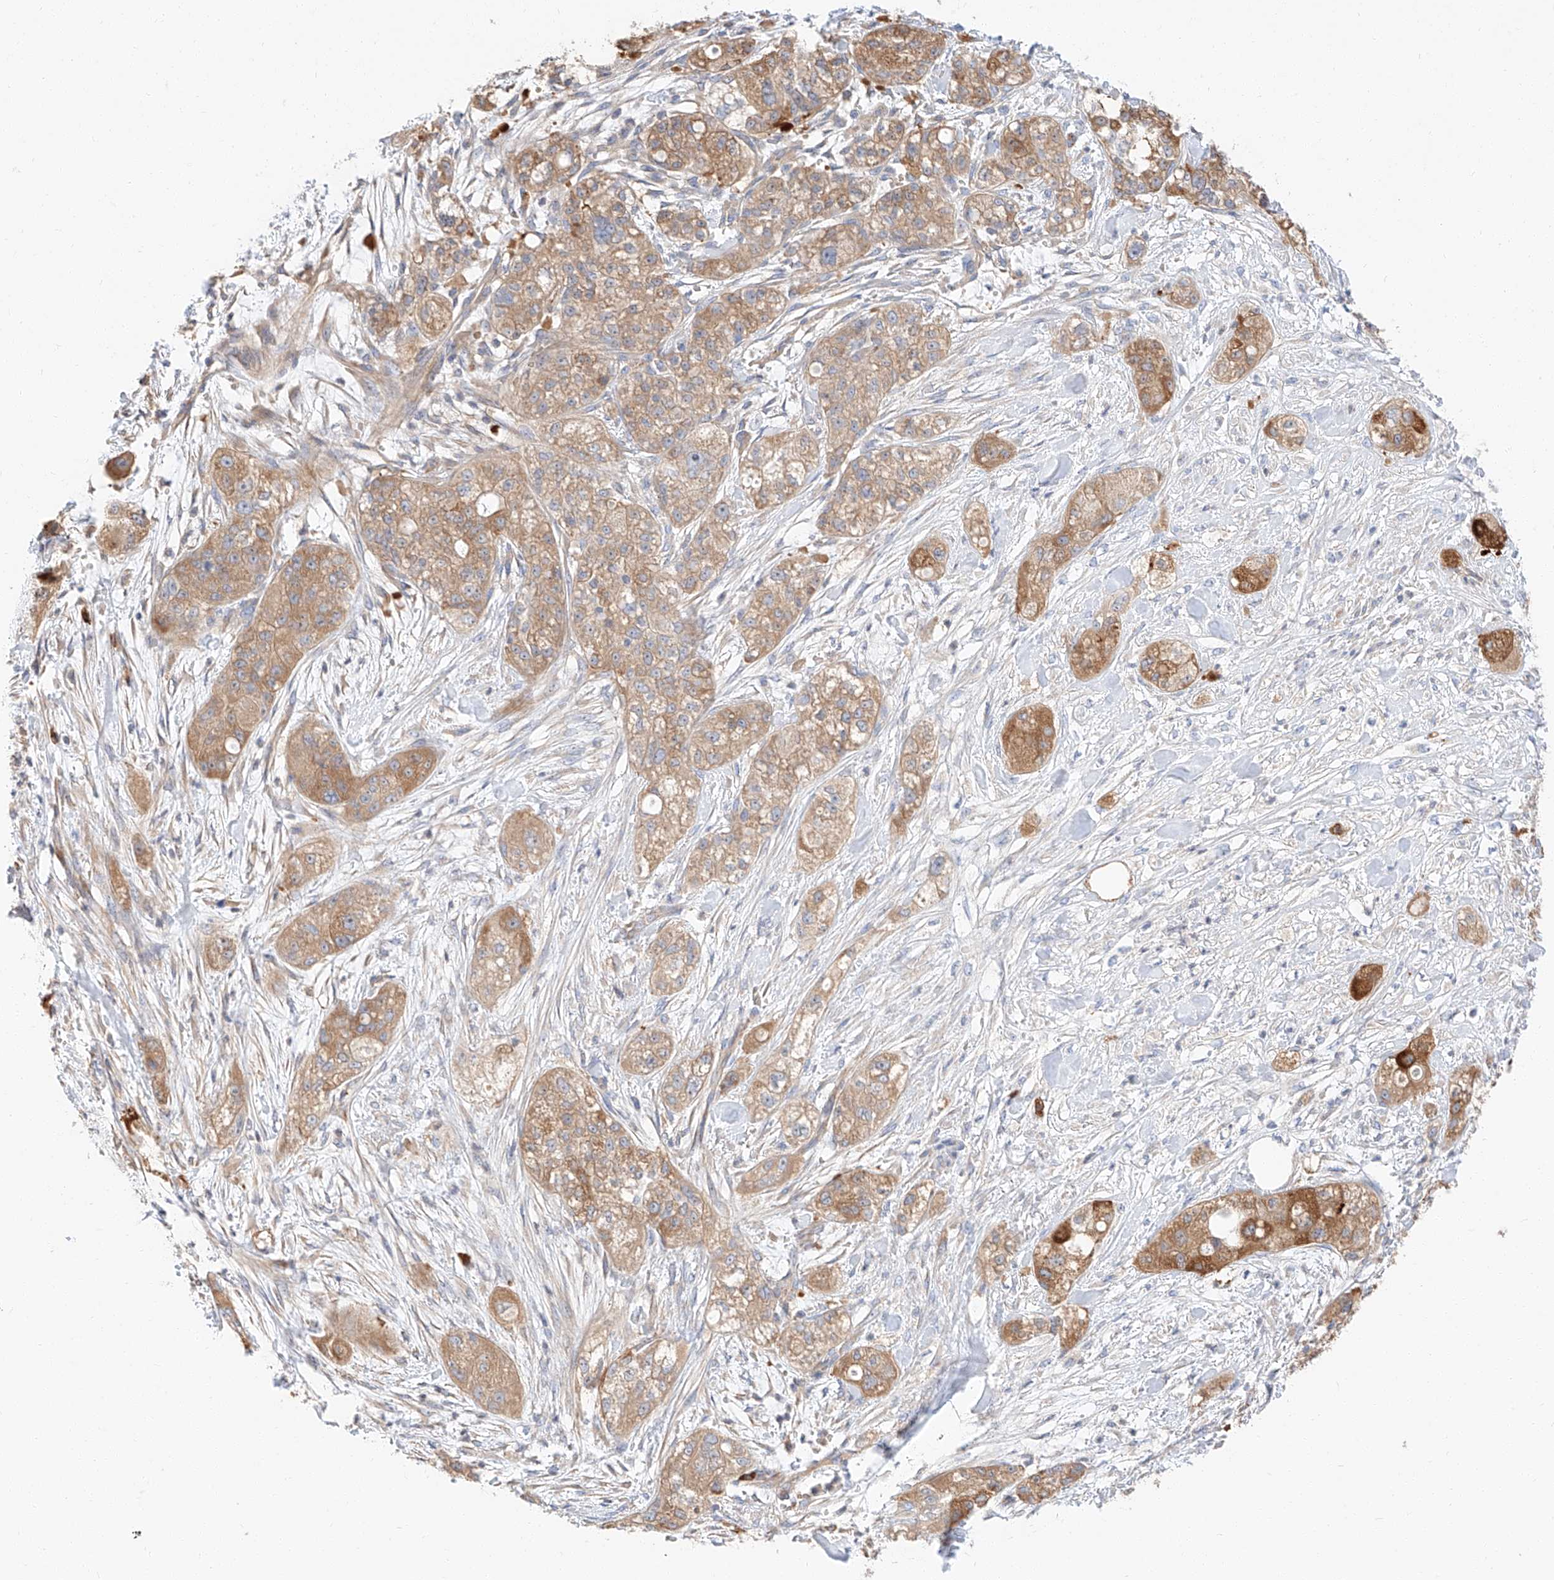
{"staining": {"intensity": "moderate", "quantity": ">75%", "location": "cytoplasmic/membranous"}, "tissue": "pancreatic cancer", "cell_type": "Tumor cells", "image_type": "cancer", "snomed": [{"axis": "morphology", "description": "Adenocarcinoma, NOS"}, {"axis": "topography", "description": "Pancreas"}], "caption": "Protein staining of pancreatic adenocarcinoma tissue shows moderate cytoplasmic/membranous positivity in about >75% of tumor cells. (brown staining indicates protein expression, while blue staining denotes nuclei).", "gene": "GLMN", "patient": {"sex": "female", "age": 78}}